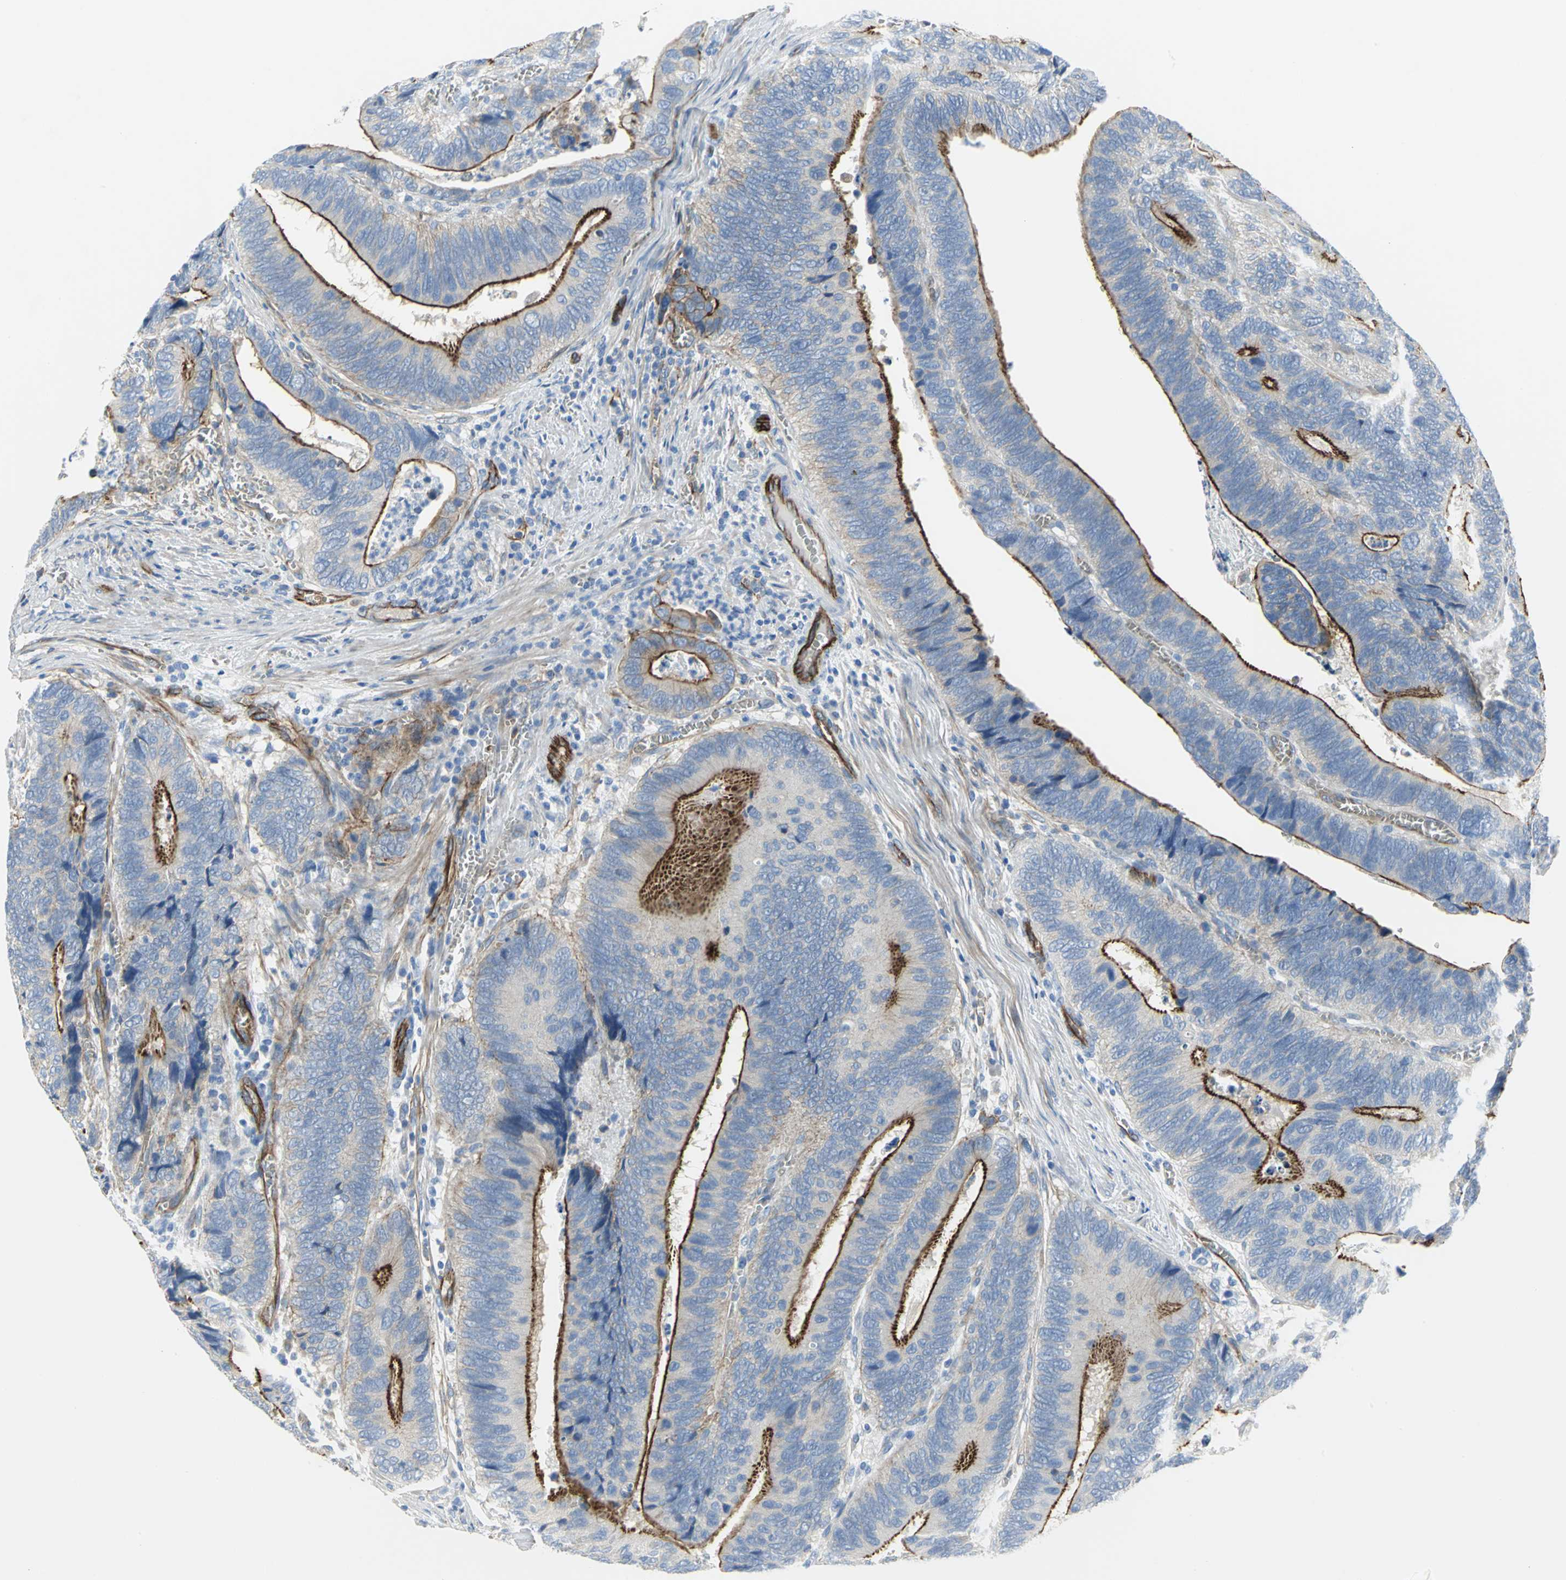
{"staining": {"intensity": "strong", "quantity": "25%-75%", "location": "cytoplasmic/membranous"}, "tissue": "colorectal cancer", "cell_type": "Tumor cells", "image_type": "cancer", "snomed": [{"axis": "morphology", "description": "Adenocarcinoma, NOS"}, {"axis": "topography", "description": "Colon"}], "caption": "Immunohistochemistry (IHC) of human colorectal adenocarcinoma exhibits high levels of strong cytoplasmic/membranous positivity in about 25%-75% of tumor cells. (Stains: DAB (3,3'-diaminobenzidine) in brown, nuclei in blue, Microscopy: brightfield microscopy at high magnification).", "gene": "FLNB", "patient": {"sex": "male", "age": 72}}